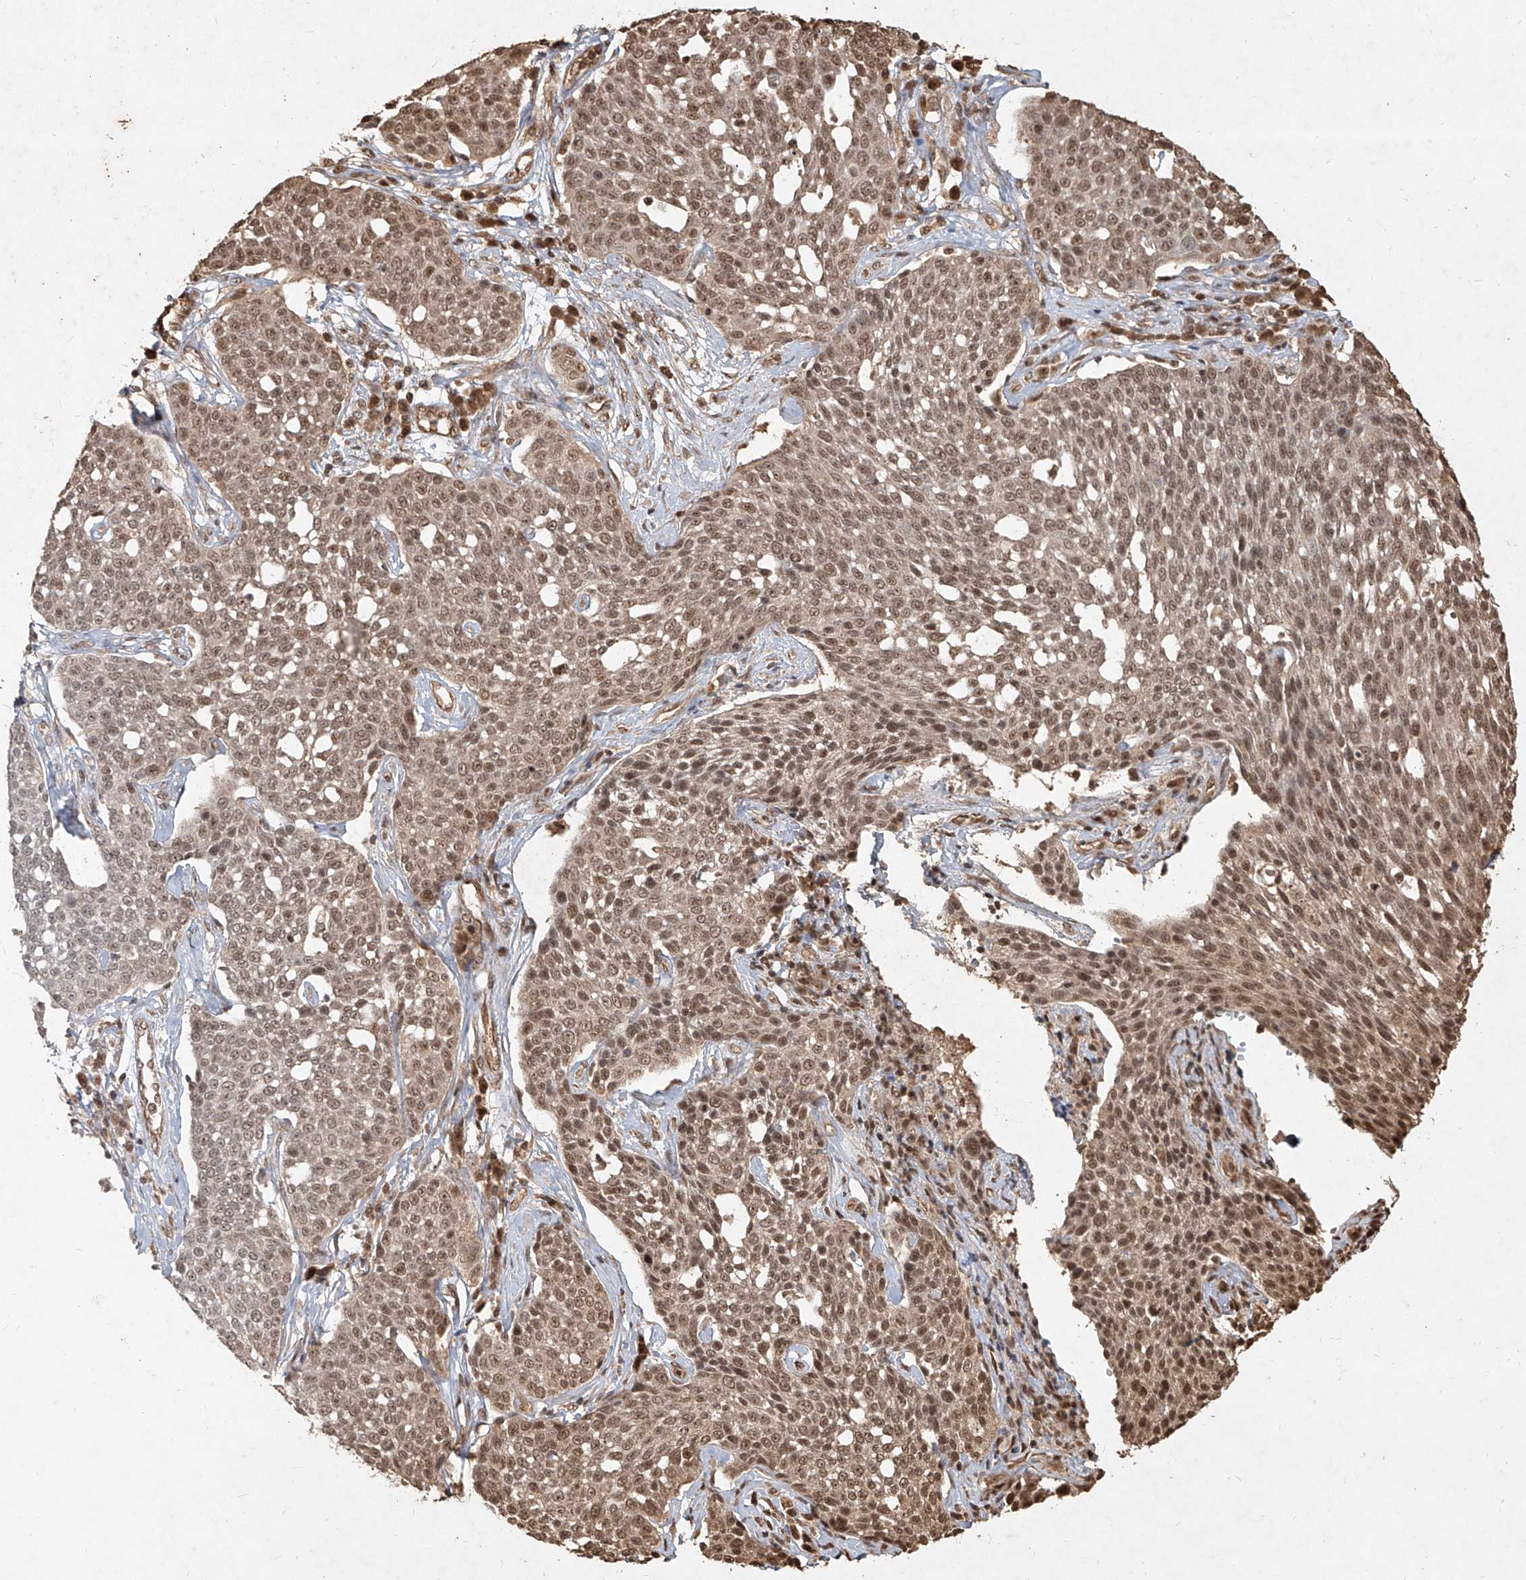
{"staining": {"intensity": "moderate", "quantity": ">75%", "location": "nuclear"}, "tissue": "cervical cancer", "cell_type": "Tumor cells", "image_type": "cancer", "snomed": [{"axis": "morphology", "description": "Squamous cell carcinoma, NOS"}, {"axis": "topography", "description": "Cervix"}], "caption": "Immunohistochemistry (IHC) staining of cervical cancer, which exhibits medium levels of moderate nuclear expression in approximately >75% of tumor cells indicating moderate nuclear protein expression. The staining was performed using DAB (3,3'-diaminobenzidine) (brown) for protein detection and nuclei were counterstained in hematoxylin (blue).", "gene": "UBE2K", "patient": {"sex": "female", "age": 34}}